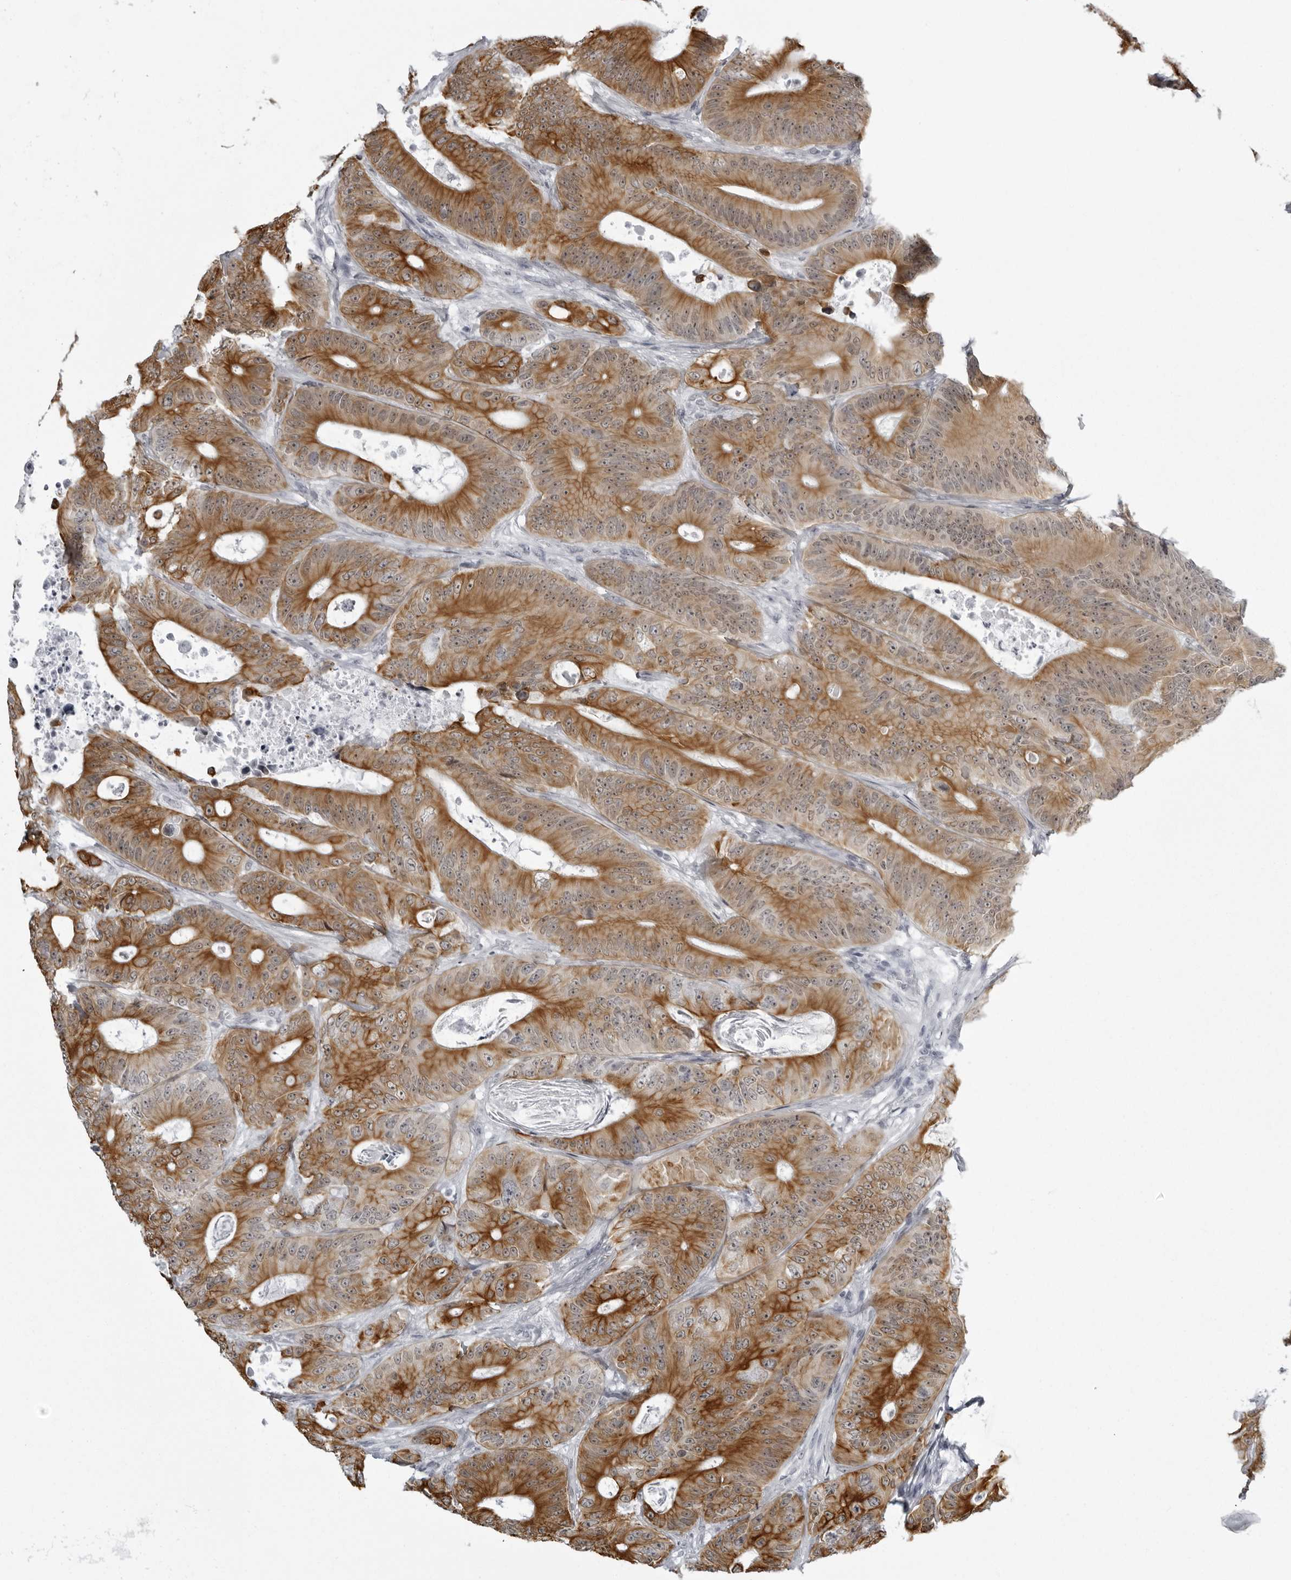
{"staining": {"intensity": "strong", "quantity": ">75%", "location": "cytoplasmic/membranous"}, "tissue": "colorectal cancer", "cell_type": "Tumor cells", "image_type": "cancer", "snomed": [{"axis": "morphology", "description": "Adenocarcinoma, NOS"}, {"axis": "topography", "description": "Colon"}], "caption": "Adenocarcinoma (colorectal) stained with a protein marker displays strong staining in tumor cells.", "gene": "UROD", "patient": {"sex": "male", "age": 83}}